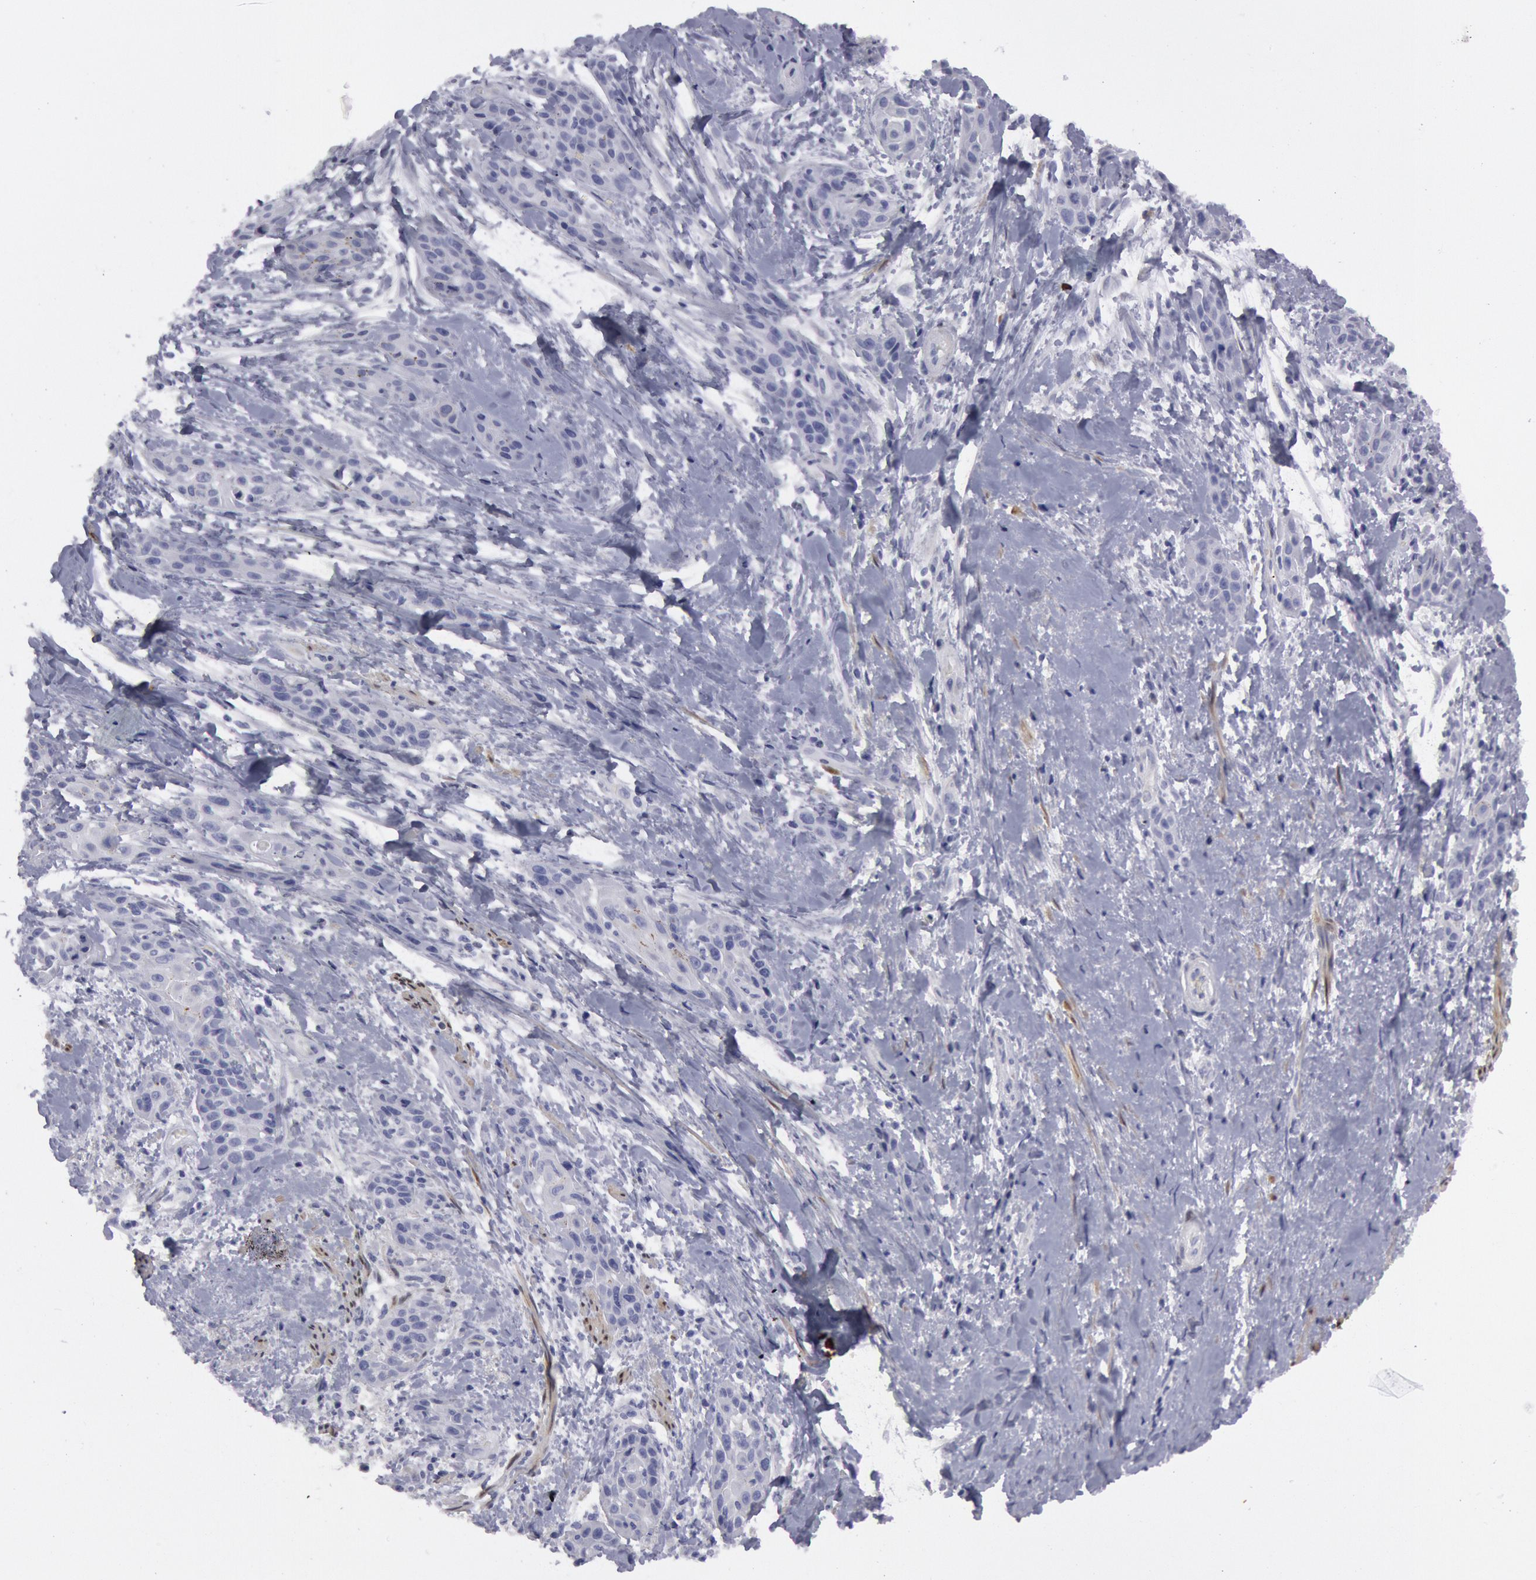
{"staining": {"intensity": "negative", "quantity": "none", "location": "none"}, "tissue": "skin cancer", "cell_type": "Tumor cells", "image_type": "cancer", "snomed": [{"axis": "morphology", "description": "Squamous cell carcinoma, NOS"}, {"axis": "topography", "description": "Skin"}, {"axis": "topography", "description": "Anal"}], "caption": "Immunohistochemistry of skin squamous cell carcinoma exhibits no staining in tumor cells.", "gene": "FHL1", "patient": {"sex": "male", "age": 64}}